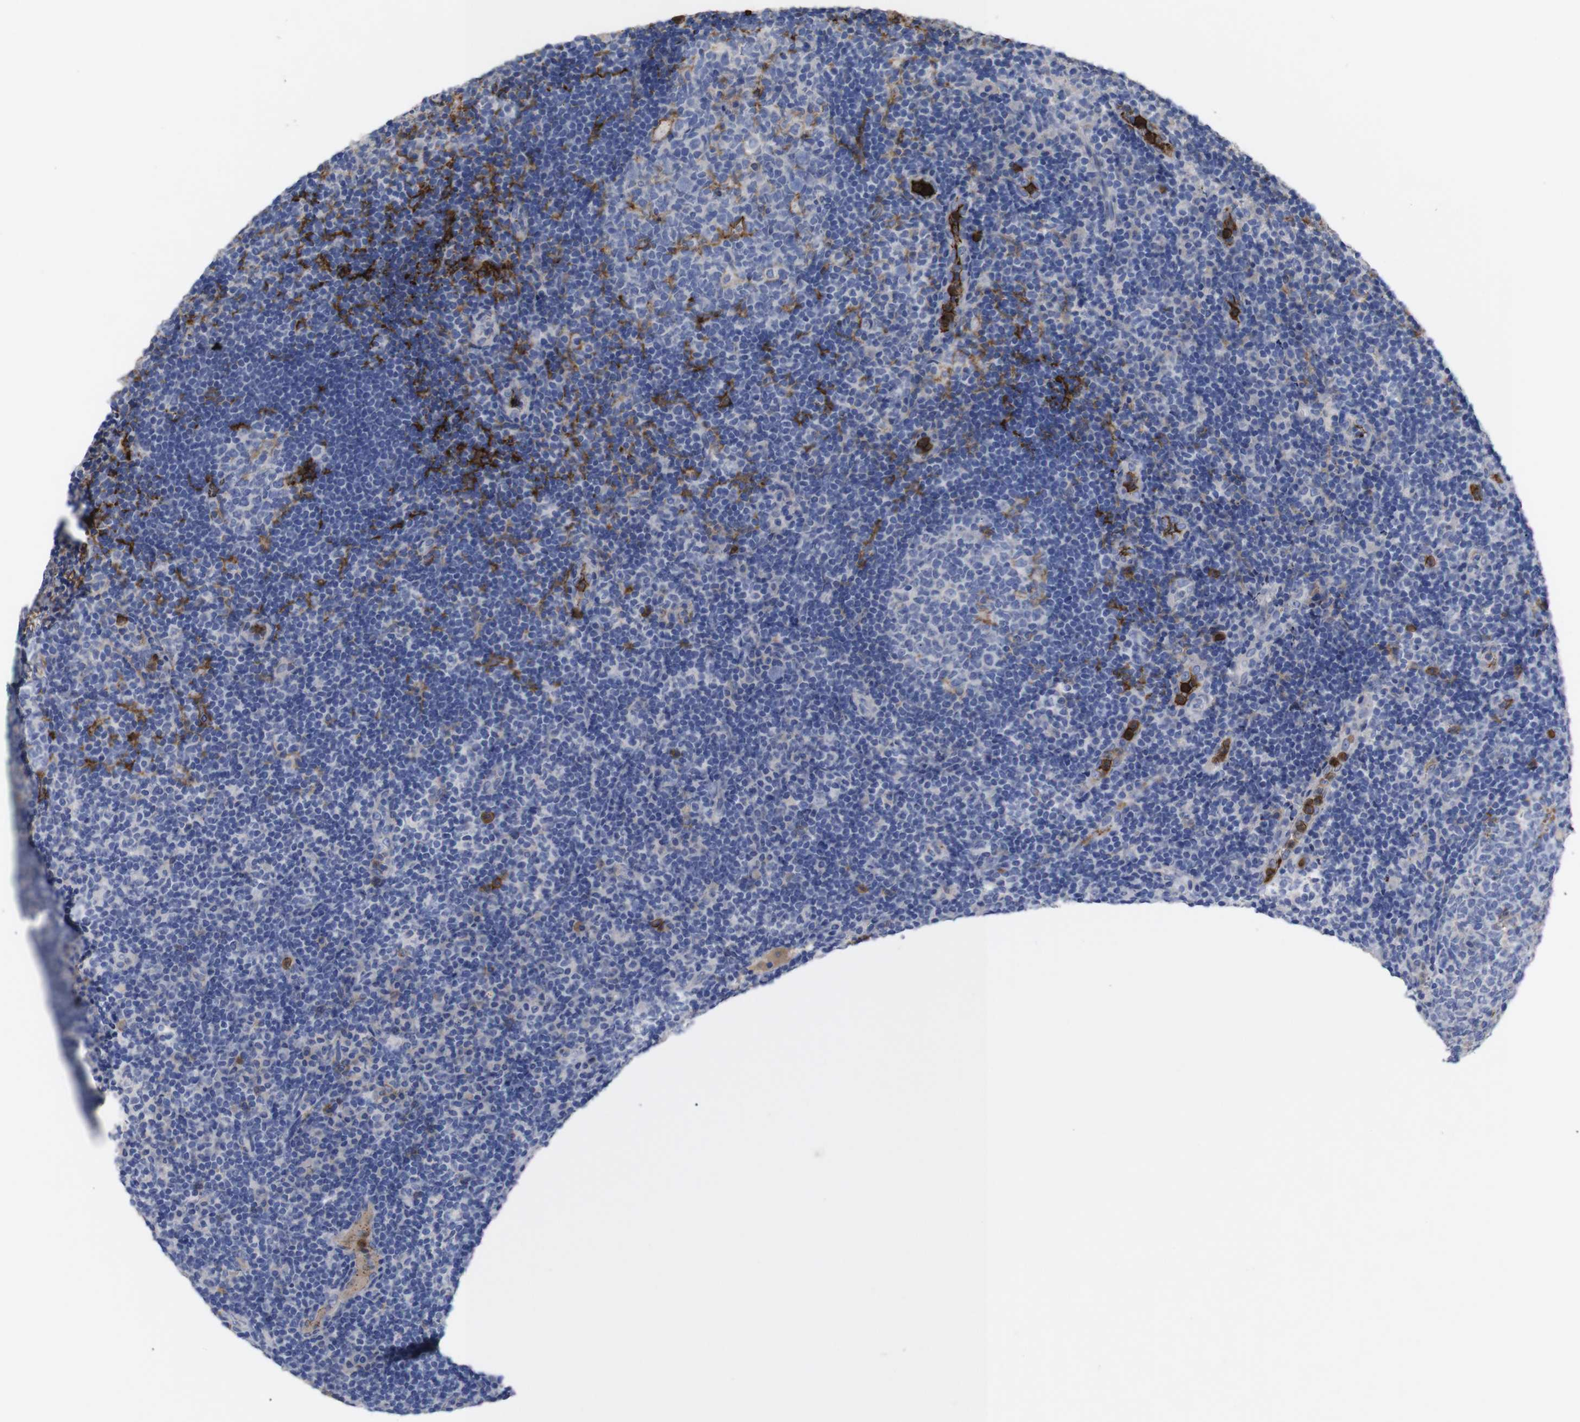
{"staining": {"intensity": "strong", "quantity": "<25%", "location": "cytoplasmic/membranous"}, "tissue": "tonsil", "cell_type": "Germinal center cells", "image_type": "normal", "snomed": [{"axis": "morphology", "description": "Normal tissue, NOS"}, {"axis": "topography", "description": "Tonsil"}], "caption": "This is an image of IHC staining of benign tonsil, which shows strong positivity in the cytoplasmic/membranous of germinal center cells.", "gene": "C5AR1", "patient": {"sex": "female", "age": 40}}